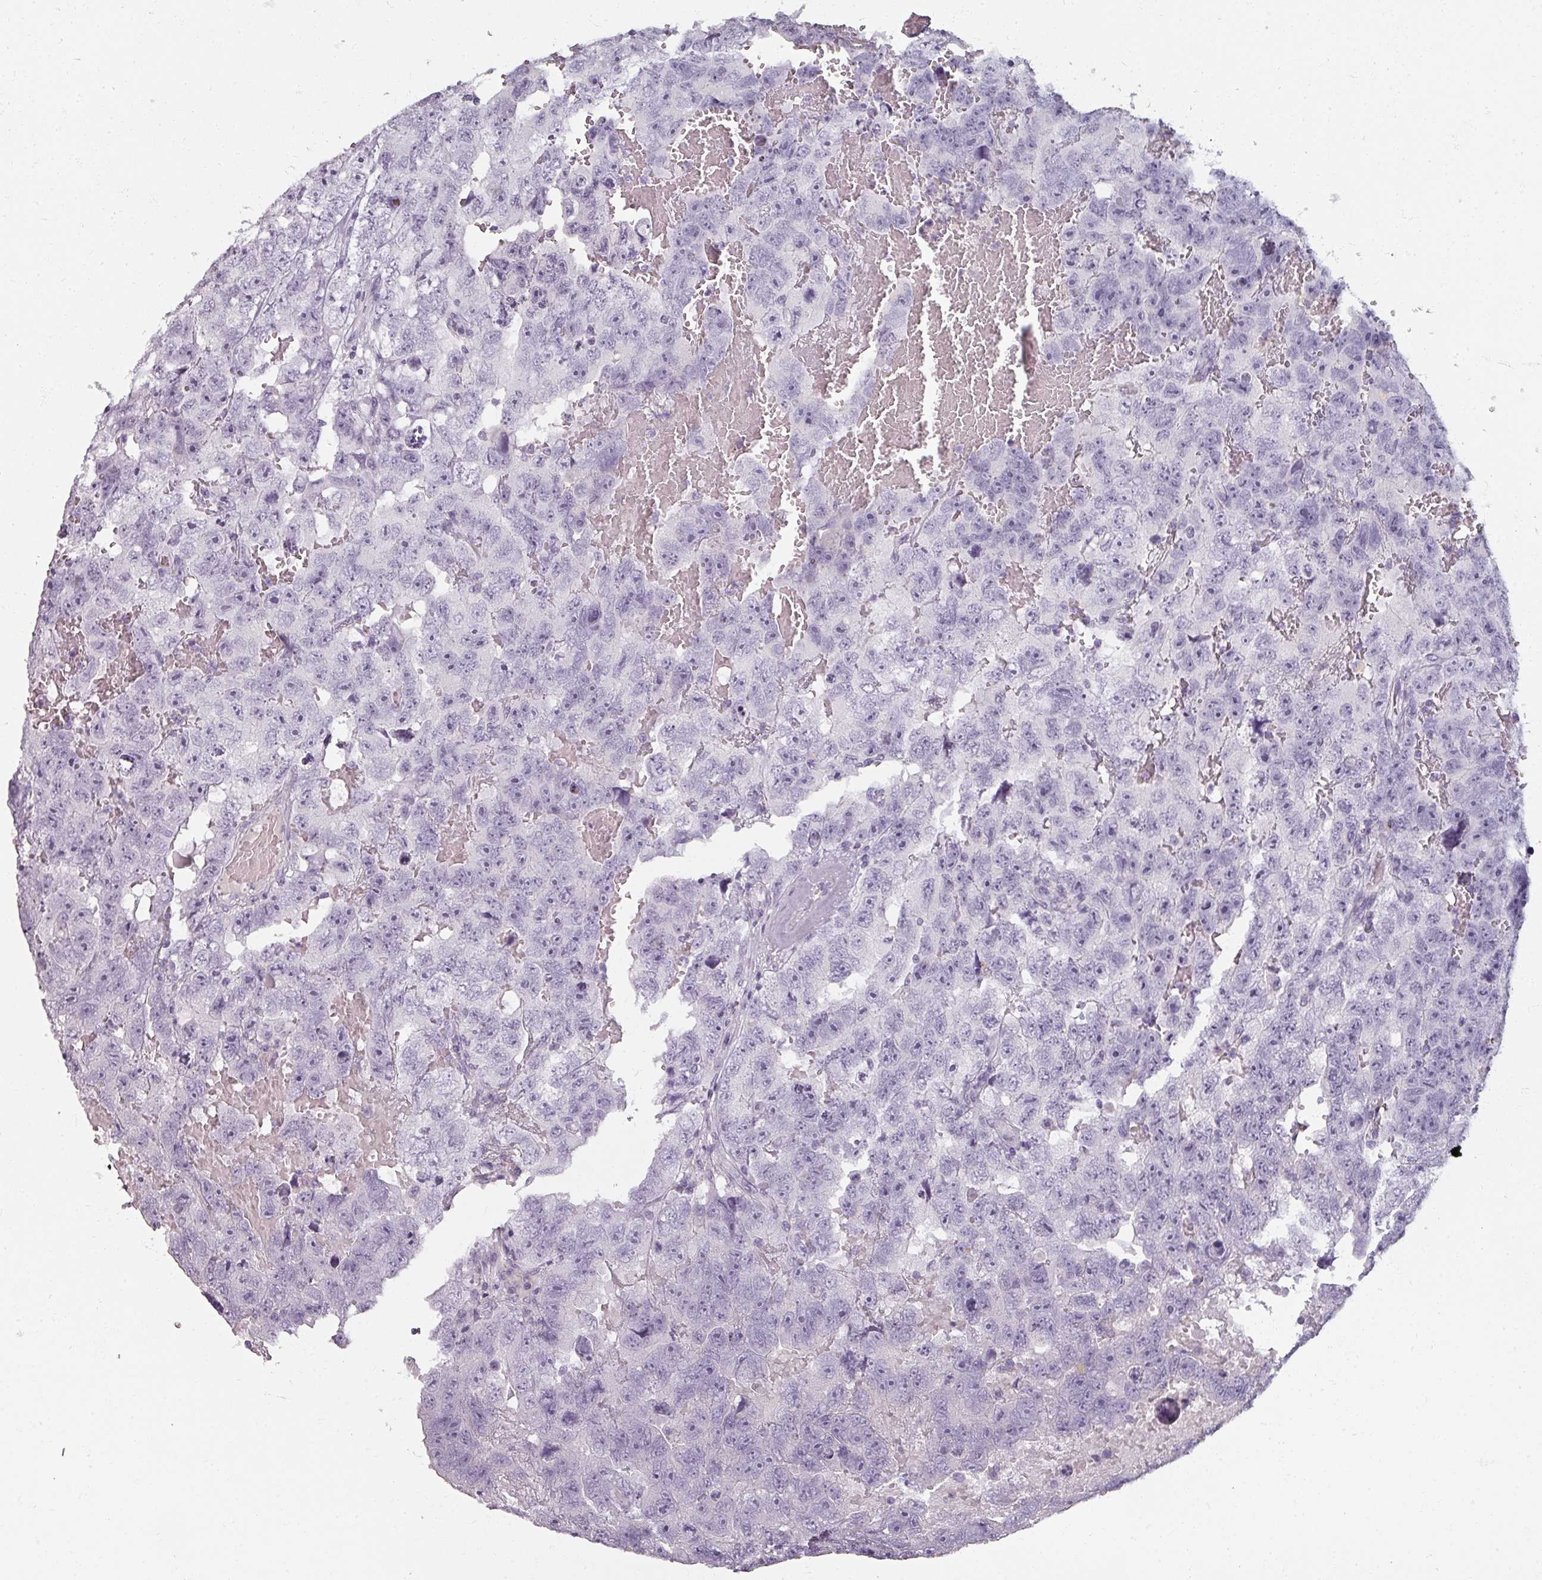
{"staining": {"intensity": "negative", "quantity": "none", "location": "none"}, "tissue": "testis cancer", "cell_type": "Tumor cells", "image_type": "cancer", "snomed": [{"axis": "morphology", "description": "Carcinoma, Embryonal, NOS"}, {"axis": "topography", "description": "Testis"}], "caption": "Immunohistochemical staining of testis cancer (embryonal carcinoma) displays no significant positivity in tumor cells.", "gene": "REG3G", "patient": {"sex": "male", "age": 45}}